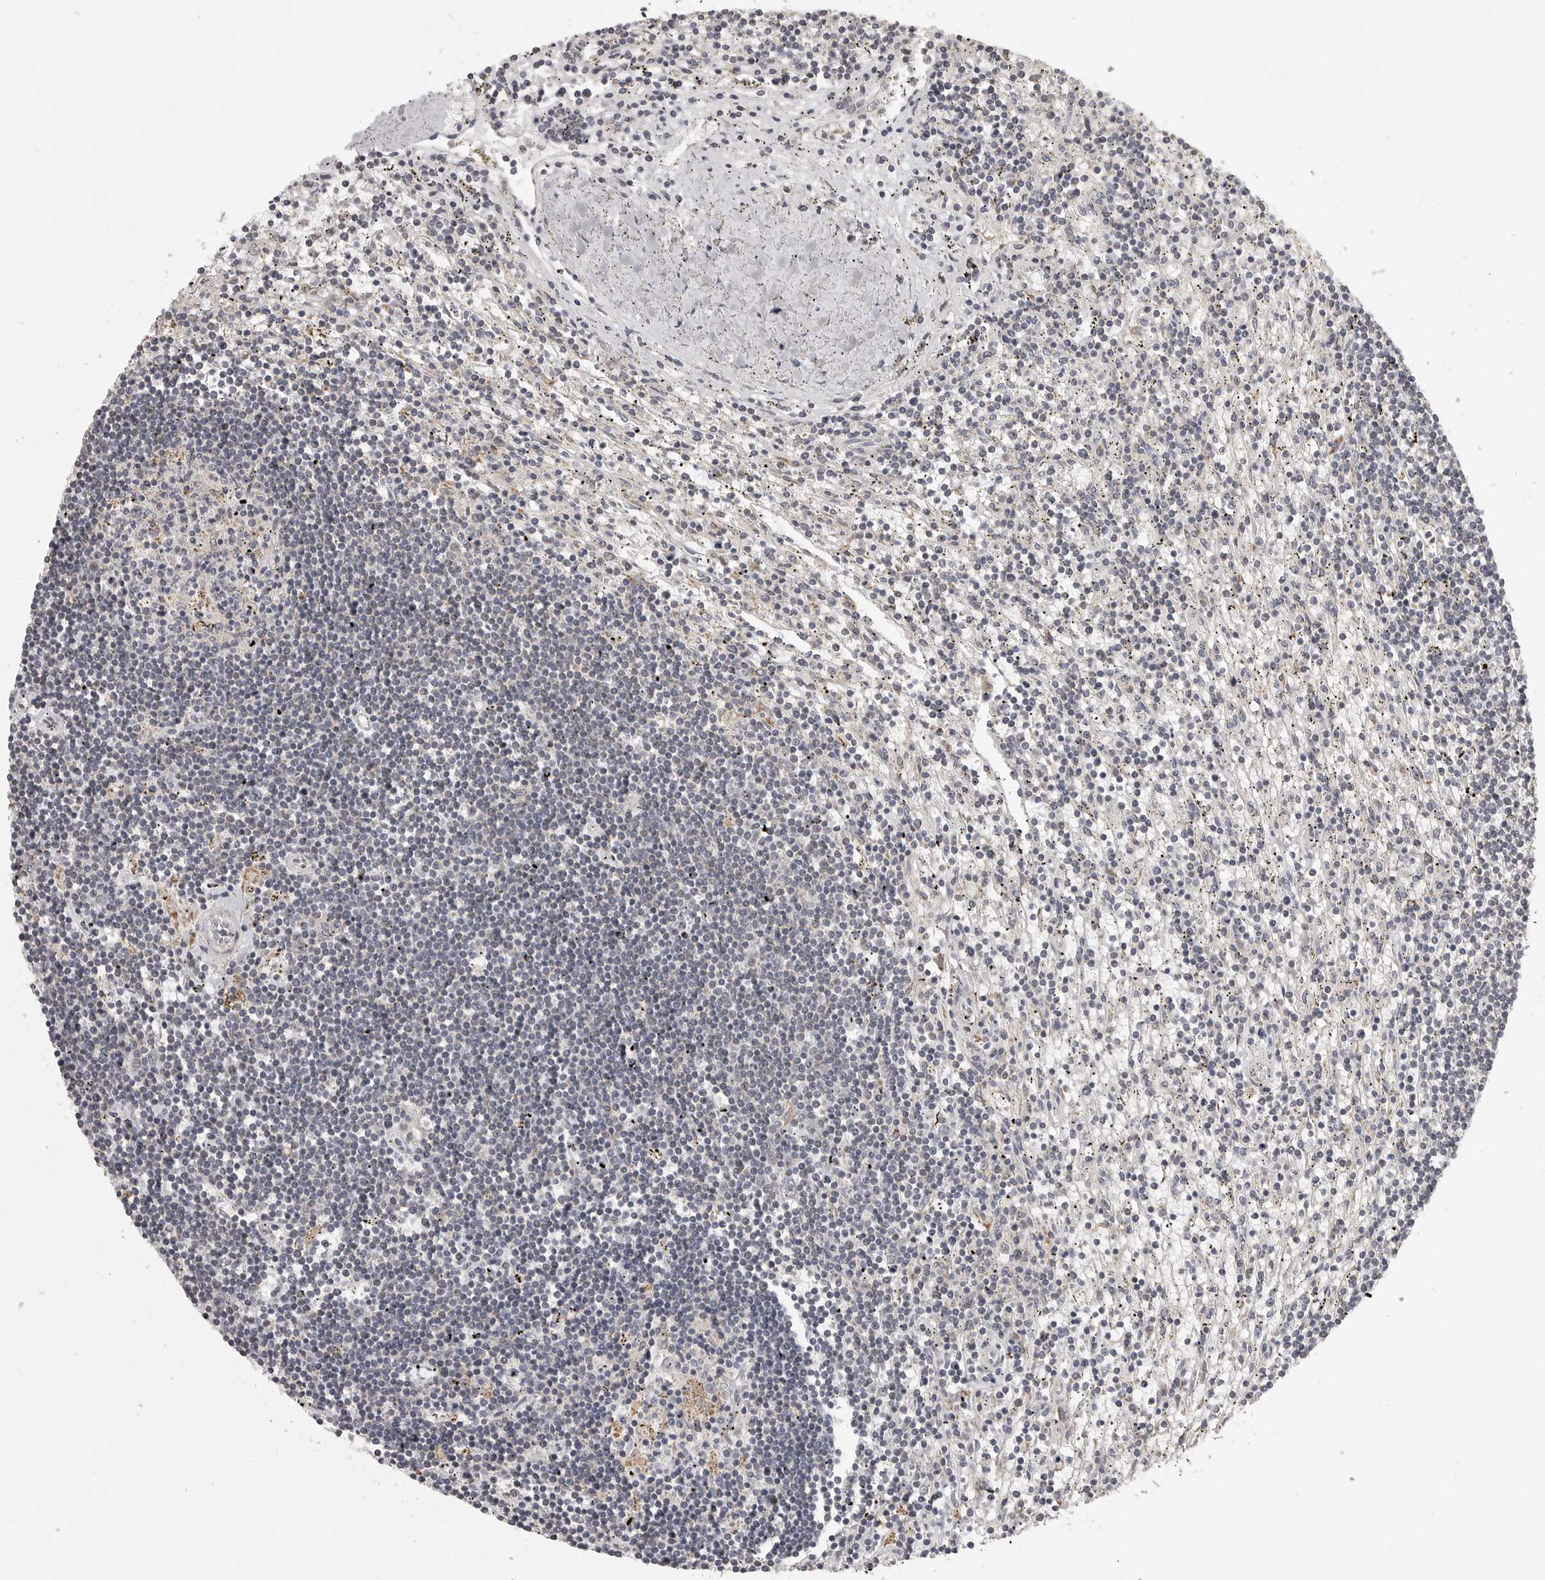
{"staining": {"intensity": "negative", "quantity": "none", "location": "none"}, "tissue": "lymphoma", "cell_type": "Tumor cells", "image_type": "cancer", "snomed": [{"axis": "morphology", "description": "Malignant lymphoma, non-Hodgkin's type, Low grade"}, {"axis": "topography", "description": "Spleen"}], "caption": "DAB immunohistochemical staining of low-grade malignant lymphoma, non-Hodgkin's type shows no significant positivity in tumor cells.", "gene": "POLE2", "patient": {"sex": "male", "age": 76}}